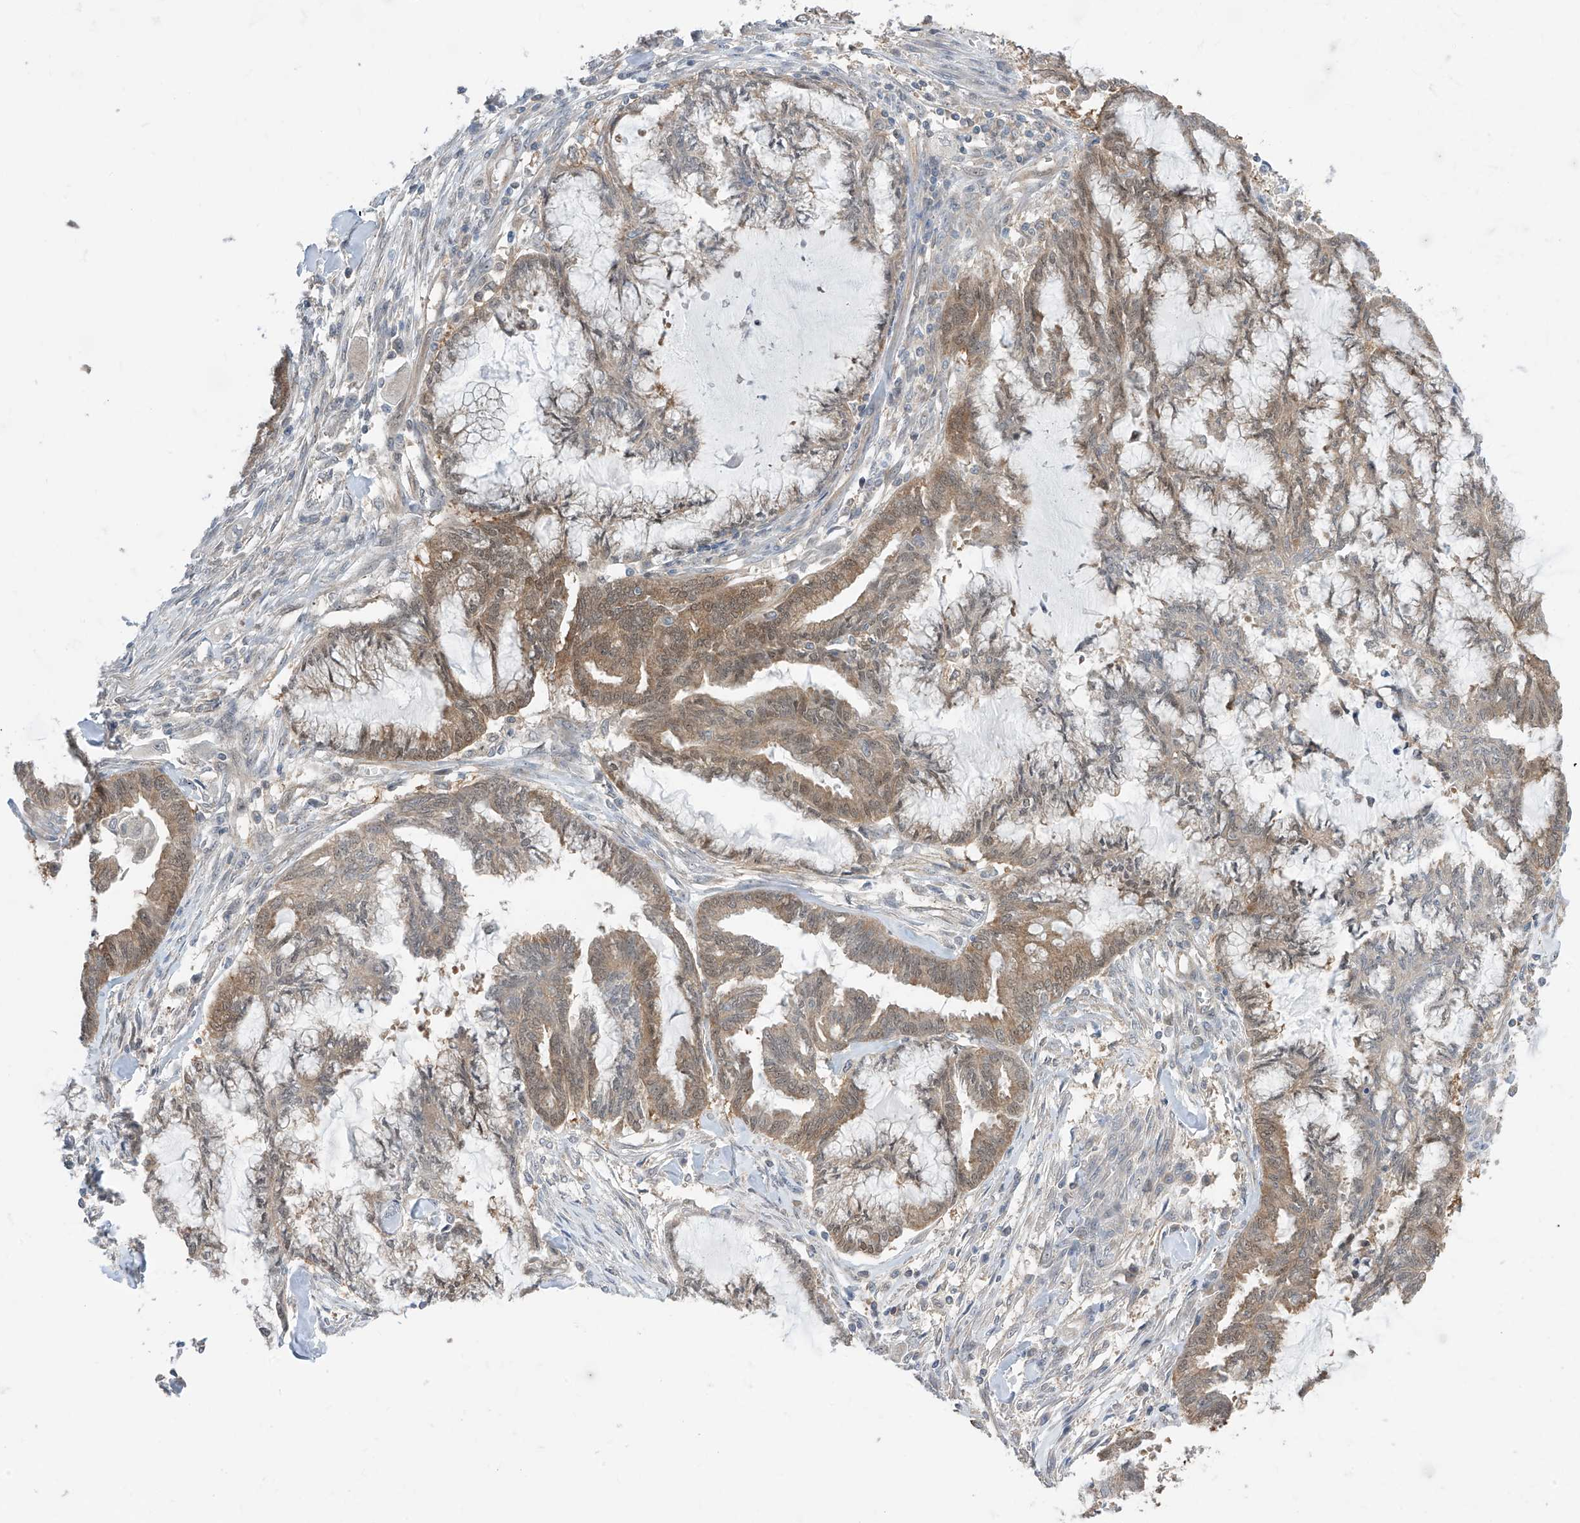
{"staining": {"intensity": "moderate", "quantity": ">75%", "location": "cytoplasmic/membranous"}, "tissue": "endometrial cancer", "cell_type": "Tumor cells", "image_type": "cancer", "snomed": [{"axis": "morphology", "description": "Adenocarcinoma, NOS"}, {"axis": "topography", "description": "Endometrium"}], "caption": "This image displays endometrial cancer stained with immunohistochemistry to label a protein in brown. The cytoplasmic/membranous of tumor cells show moderate positivity for the protein. Nuclei are counter-stained blue.", "gene": "TTC38", "patient": {"sex": "female", "age": 86}}